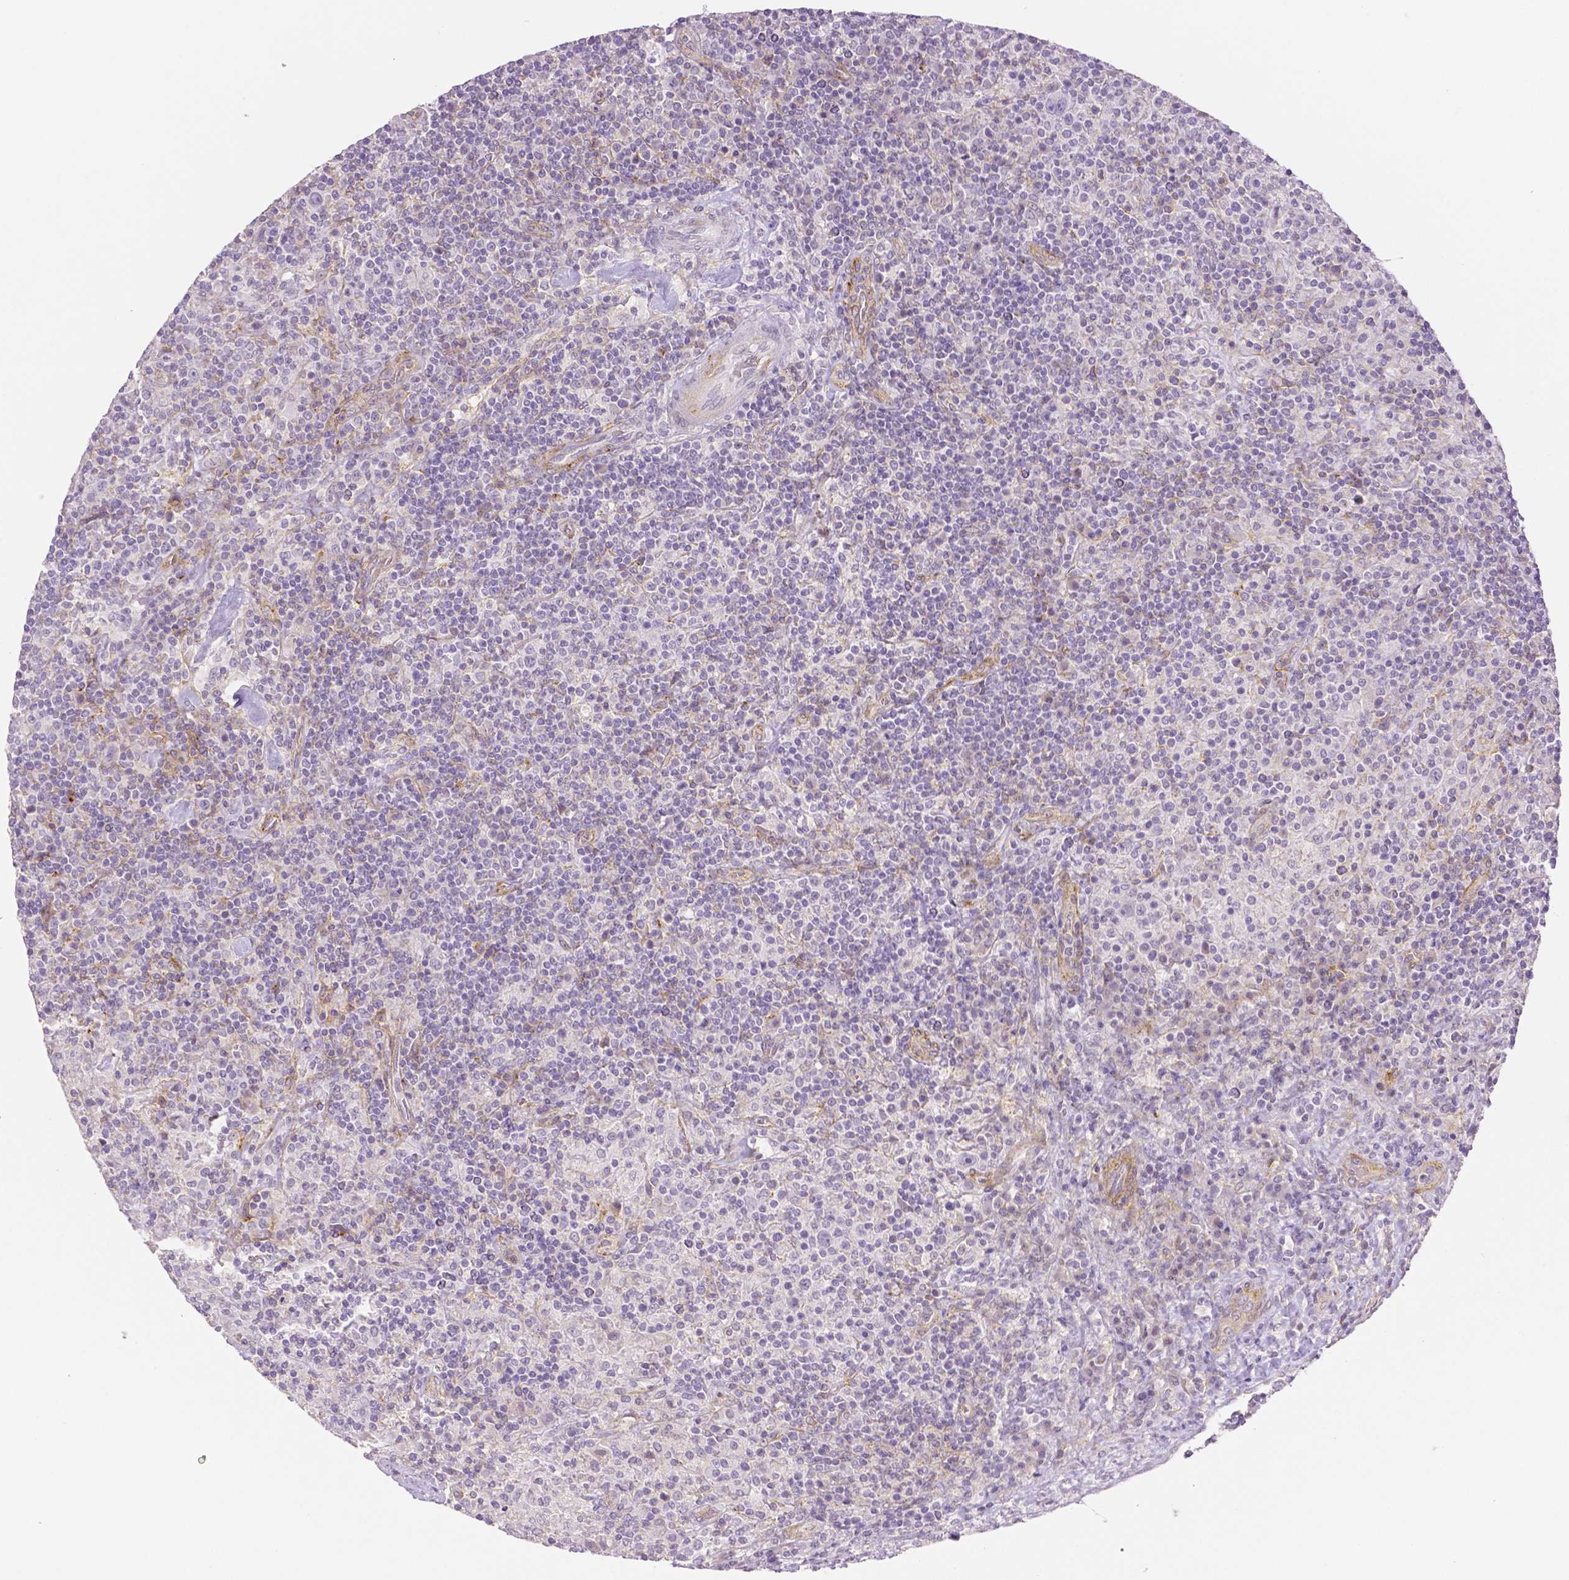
{"staining": {"intensity": "negative", "quantity": "none", "location": "none"}, "tissue": "lymphoma", "cell_type": "Tumor cells", "image_type": "cancer", "snomed": [{"axis": "morphology", "description": "Hodgkin's disease, NOS"}, {"axis": "topography", "description": "Lymph node"}], "caption": "Immunohistochemistry photomicrograph of neoplastic tissue: human lymphoma stained with DAB (3,3'-diaminobenzidine) displays no significant protein expression in tumor cells. The staining was performed using DAB (3,3'-diaminobenzidine) to visualize the protein expression in brown, while the nuclei were stained in blue with hematoxylin (Magnification: 20x).", "gene": "THY1", "patient": {"sex": "male", "age": 70}}